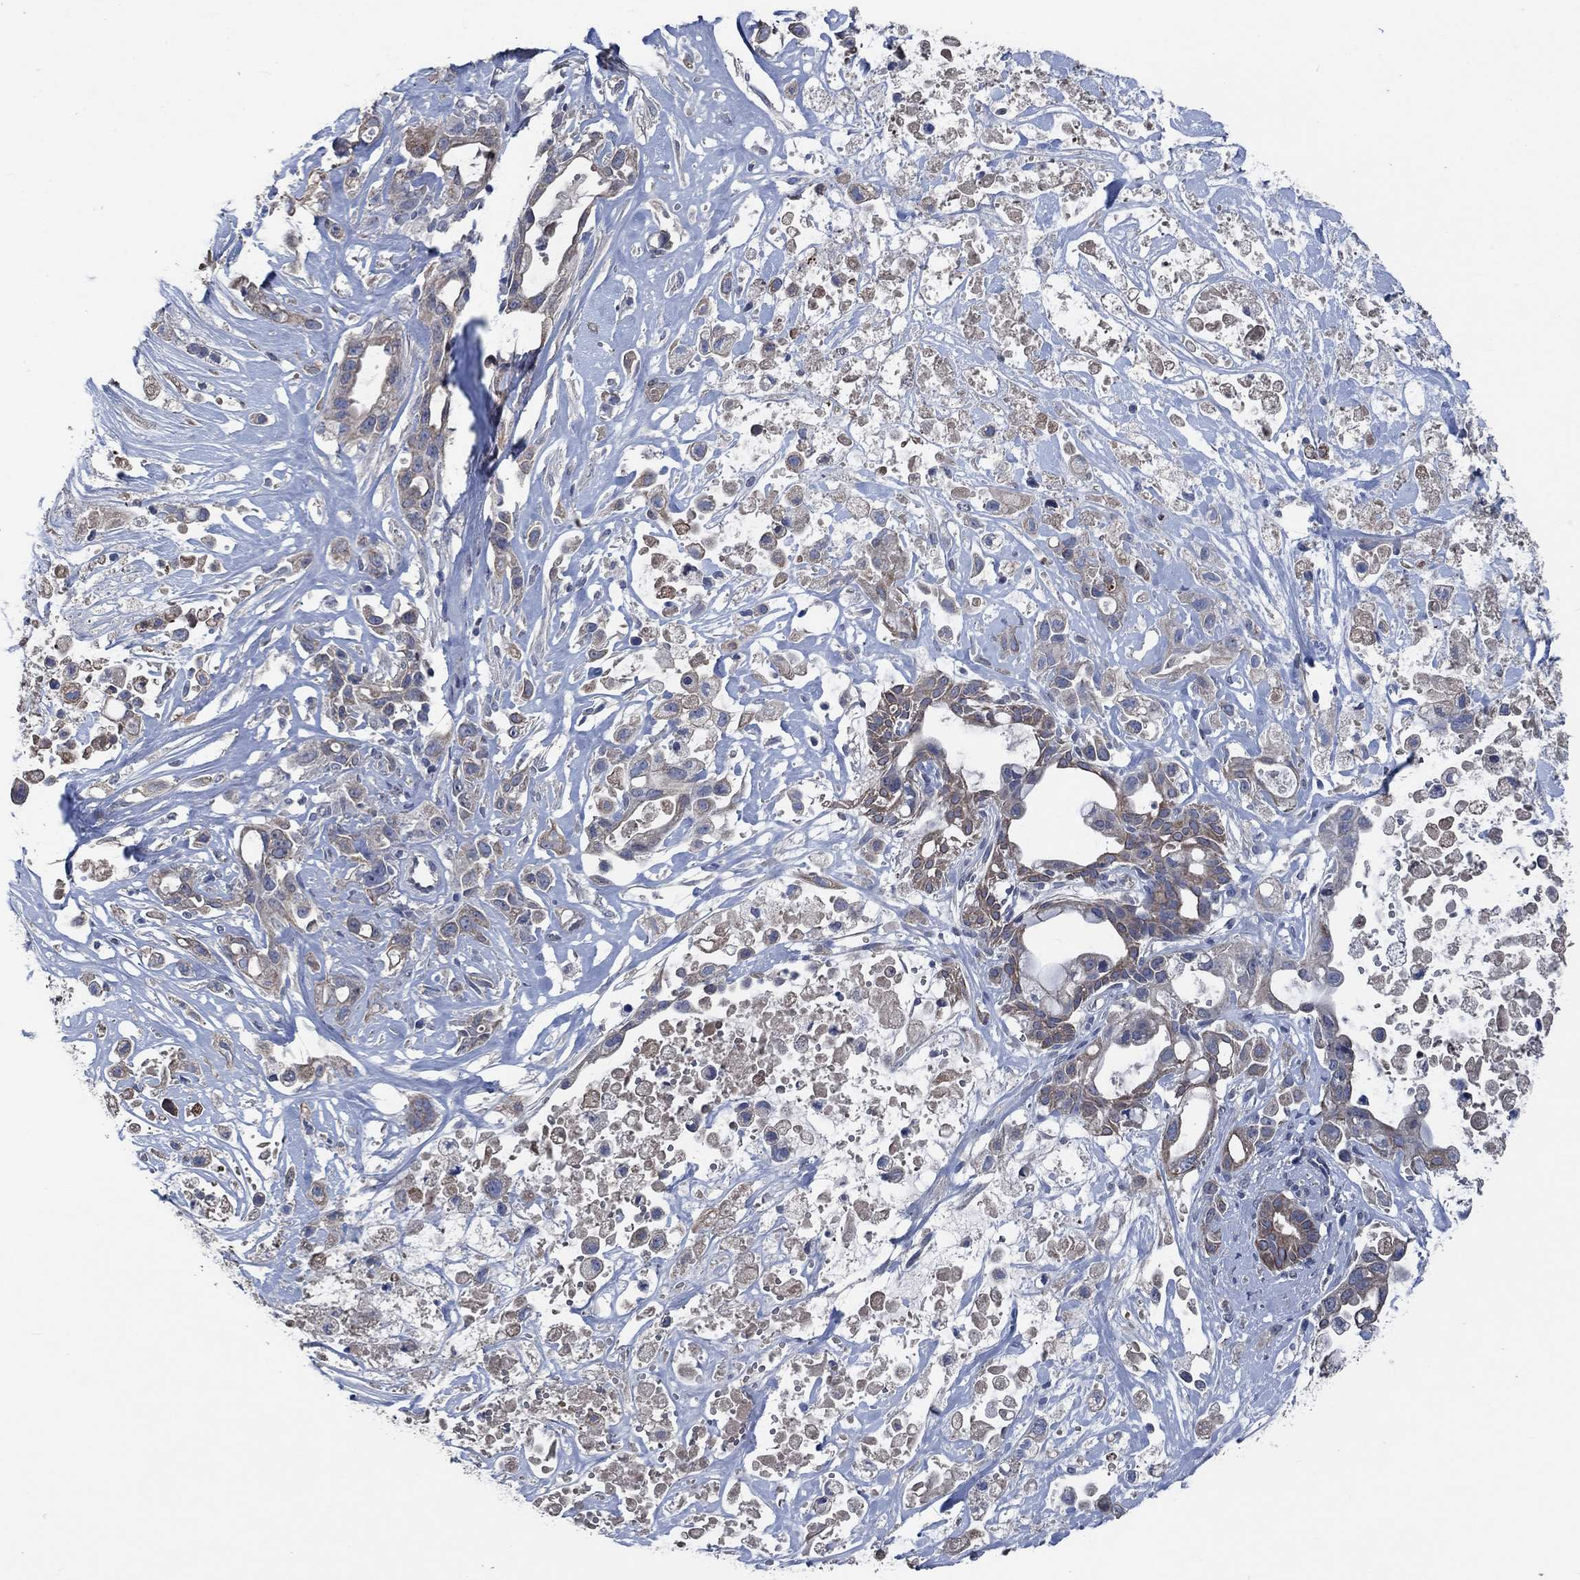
{"staining": {"intensity": "strong", "quantity": ">75%", "location": "cytoplasmic/membranous"}, "tissue": "pancreatic cancer", "cell_type": "Tumor cells", "image_type": "cancer", "snomed": [{"axis": "morphology", "description": "Adenocarcinoma, NOS"}, {"axis": "topography", "description": "Pancreas"}], "caption": "There is high levels of strong cytoplasmic/membranous positivity in tumor cells of pancreatic cancer (adenocarcinoma), as demonstrated by immunohistochemical staining (brown color).", "gene": "OBSCN", "patient": {"sex": "male", "age": 44}}